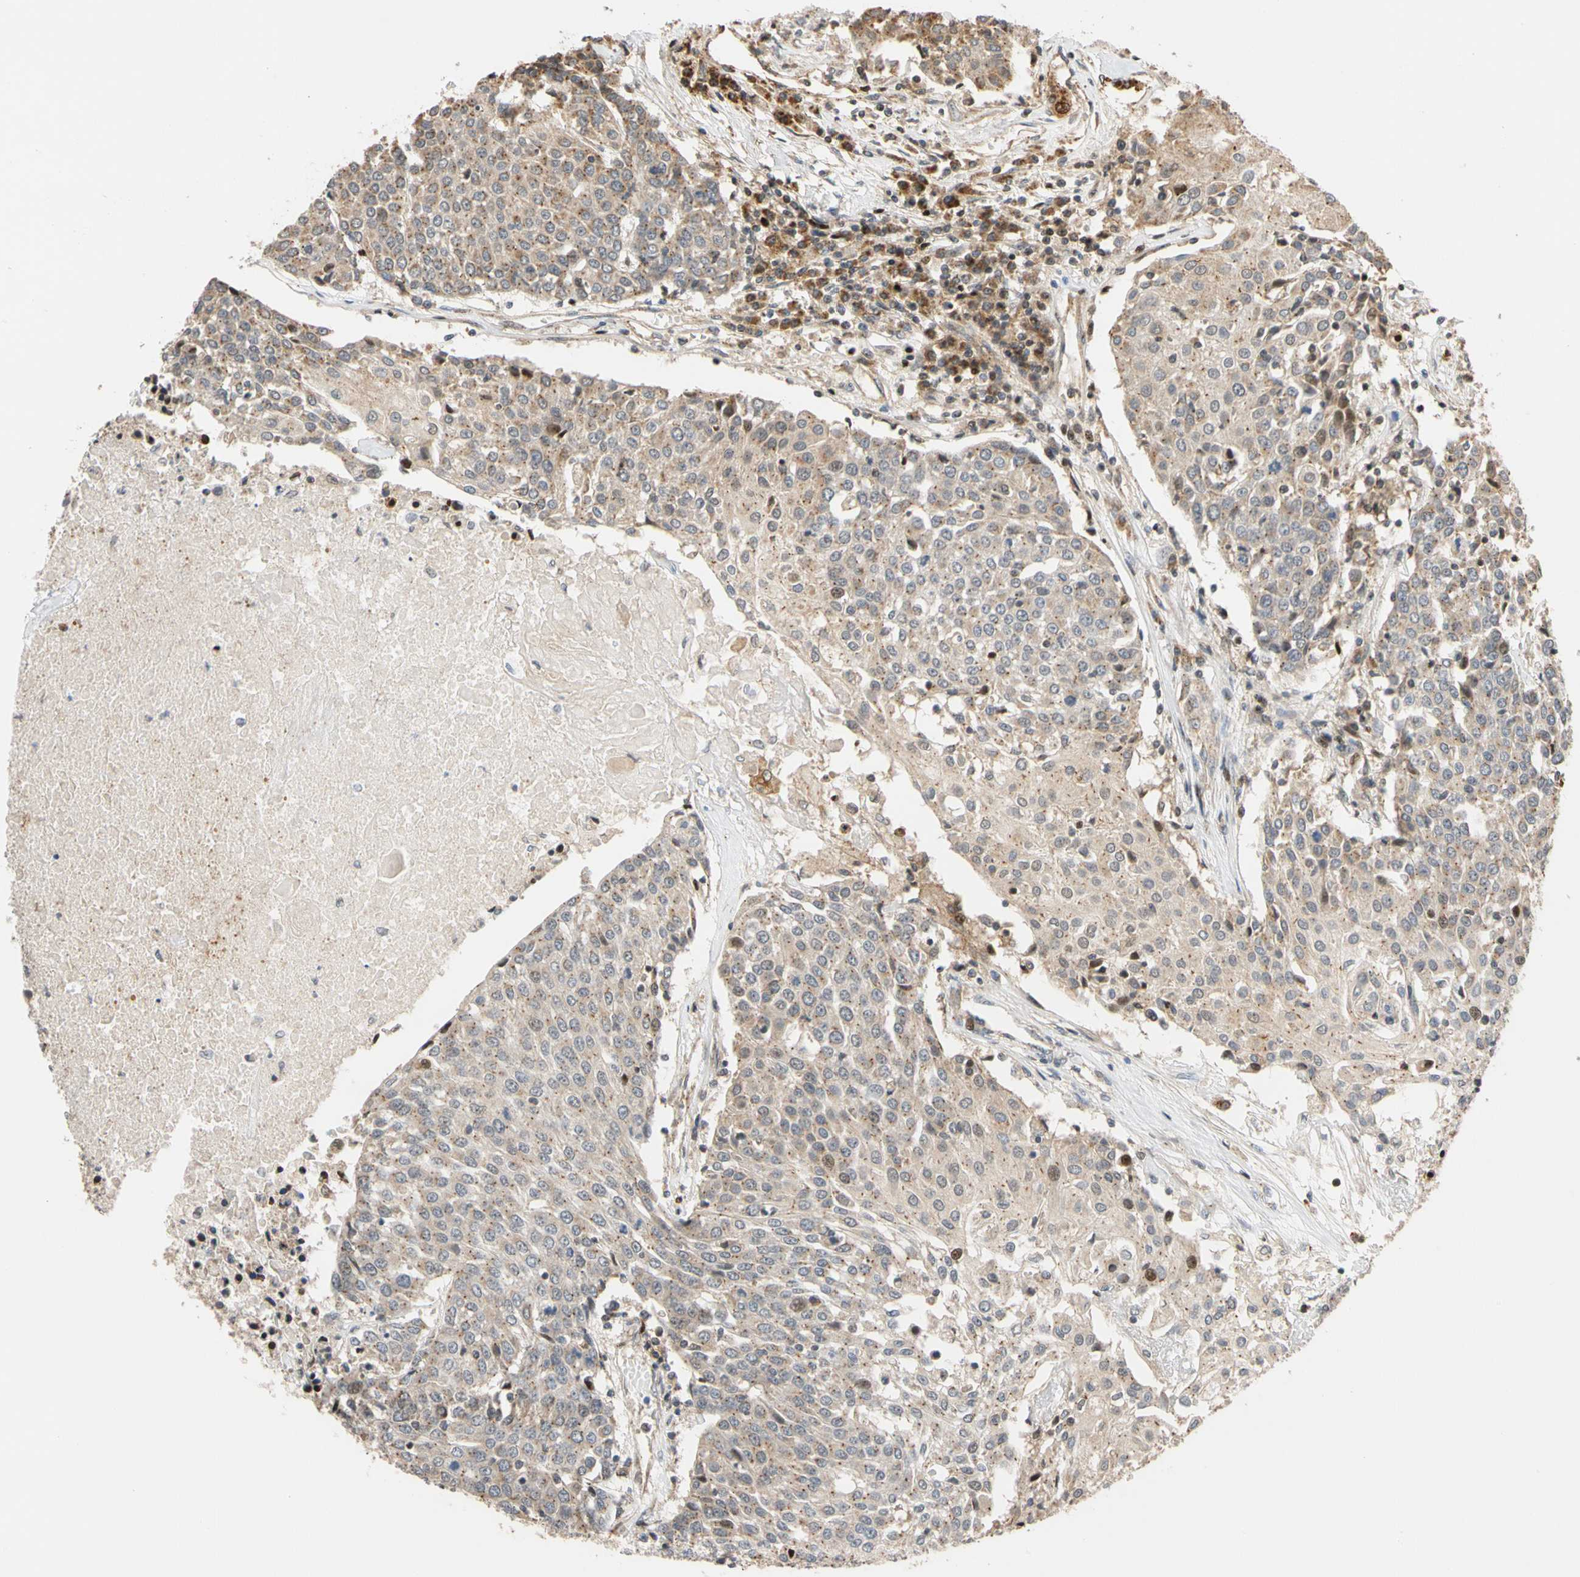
{"staining": {"intensity": "weak", "quantity": ">75%", "location": "cytoplasmic/membranous"}, "tissue": "urothelial cancer", "cell_type": "Tumor cells", "image_type": "cancer", "snomed": [{"axis": "morphology", "description": "Urothelial carcinoma, High grade"}, {"axis": "topography", "description": "Urinary bladder"}], "caption": "Immunohistochemical staining of high-grade urothelial carcinoma exhibits low levels of weak cytoplasmic/membranous protein staining in approximately >75% of tumor cells. The staining was performed using DAB (3,3'-diaminobenzidine), with brown indicating positive protein expression. Nuclei are stained blue with hematoxylin.", "gene": "IP6K2", "patient": {"sex": "female", "age": 85}}